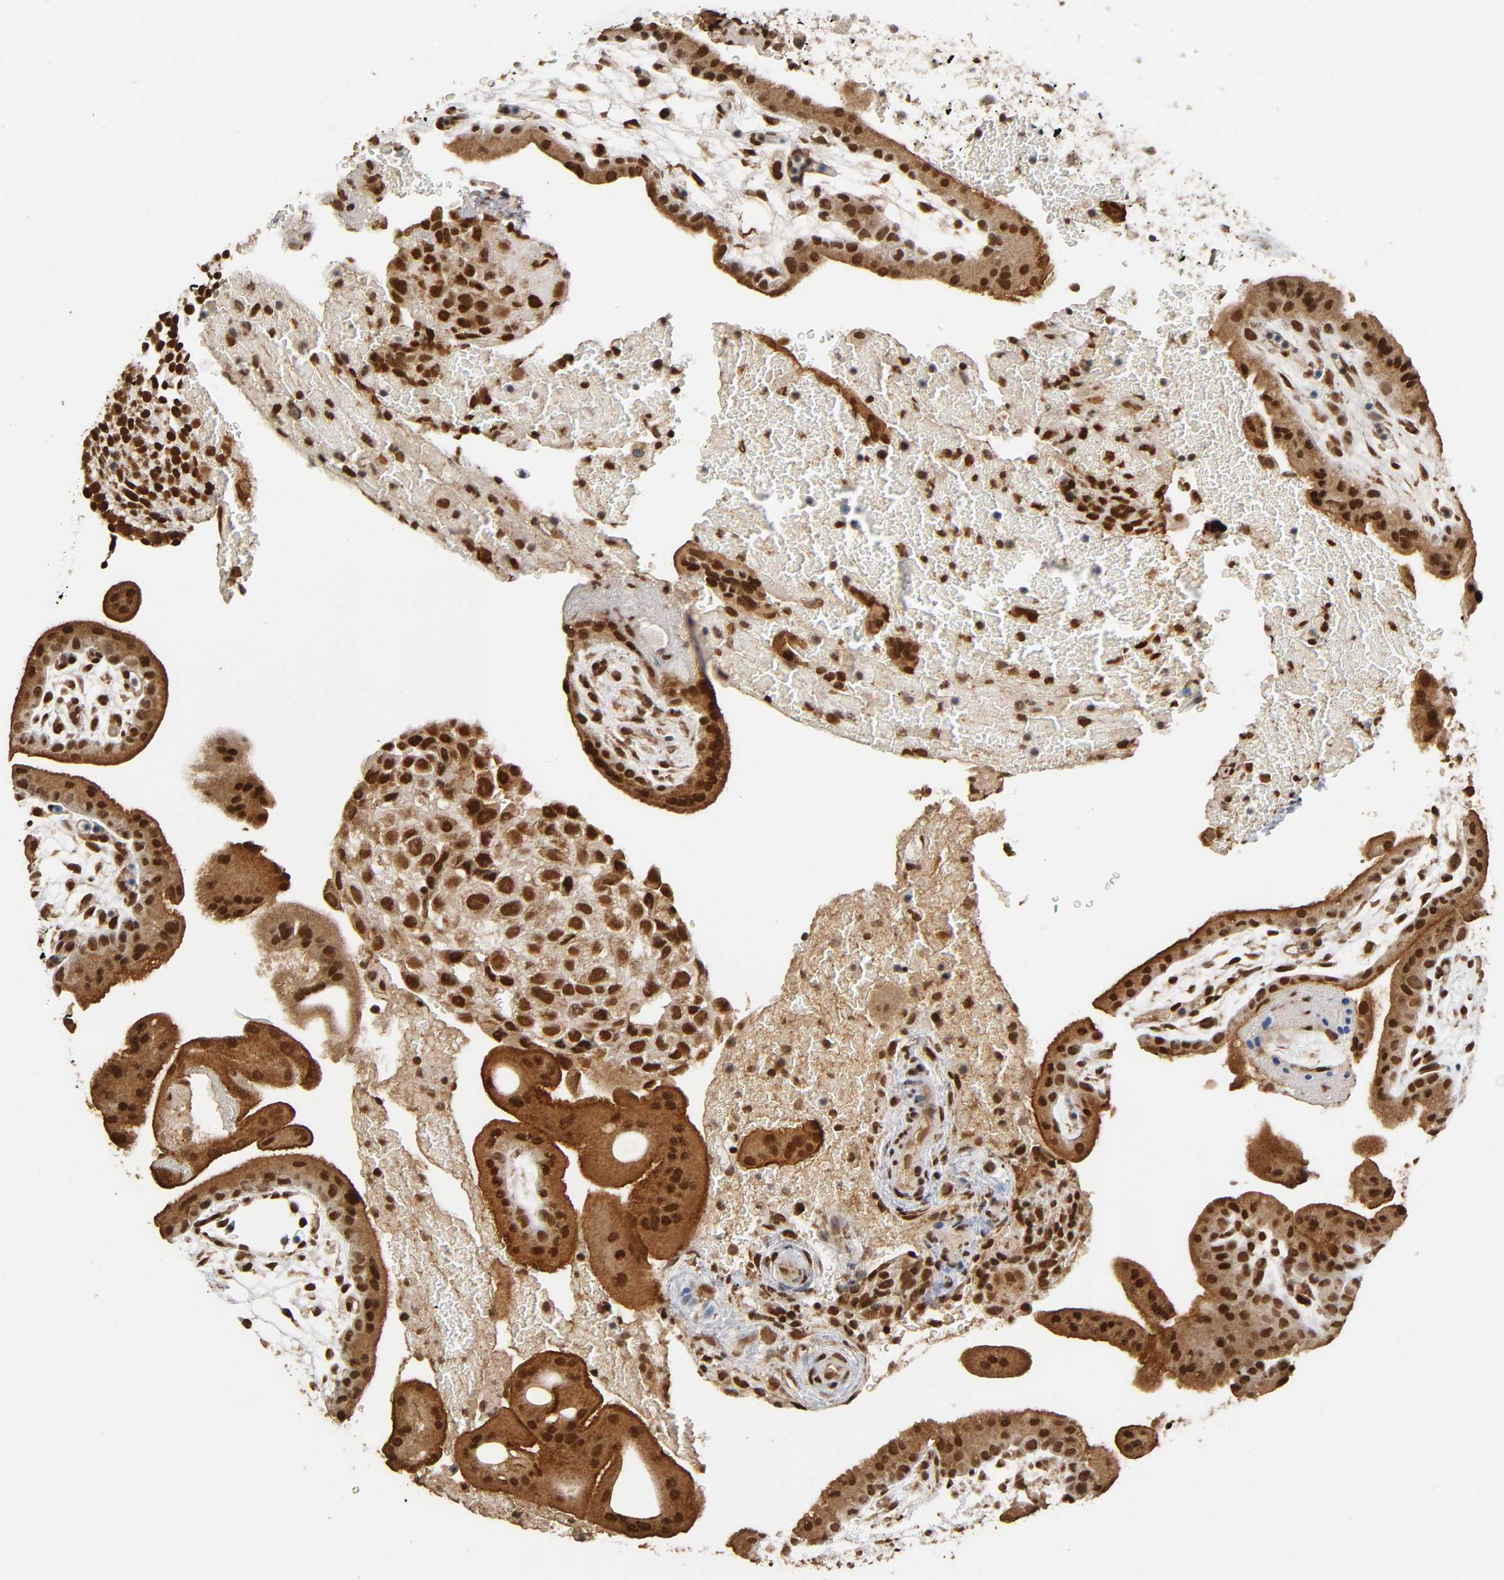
{"staining": {"intensity": "strong", "quantity": ">75%", "location": "cytoplasmic/membranous,nuclear"}, "tissue": "placenta", "cell_type": "Decidual cells", "image_type": "normal", "snomed": [{"axis": "morphology", "description": "Normal tissue, NOS"}, {"axis": "topography", "description": "Placenta"}], "caption": "DAB (3,3'-diaminobenzidine) immunohistochemical staining of benign human placenta shows strong cytoplasmic/membranous,nuclear protein staining in approximately >75% of decidual cells. (Stains: DAB in brown, nuclei in blue, Microscopy: brightfield microscopy at high magnification).", "gene": "ZNF384", "patient": {"sex": "female", "age": 19}}